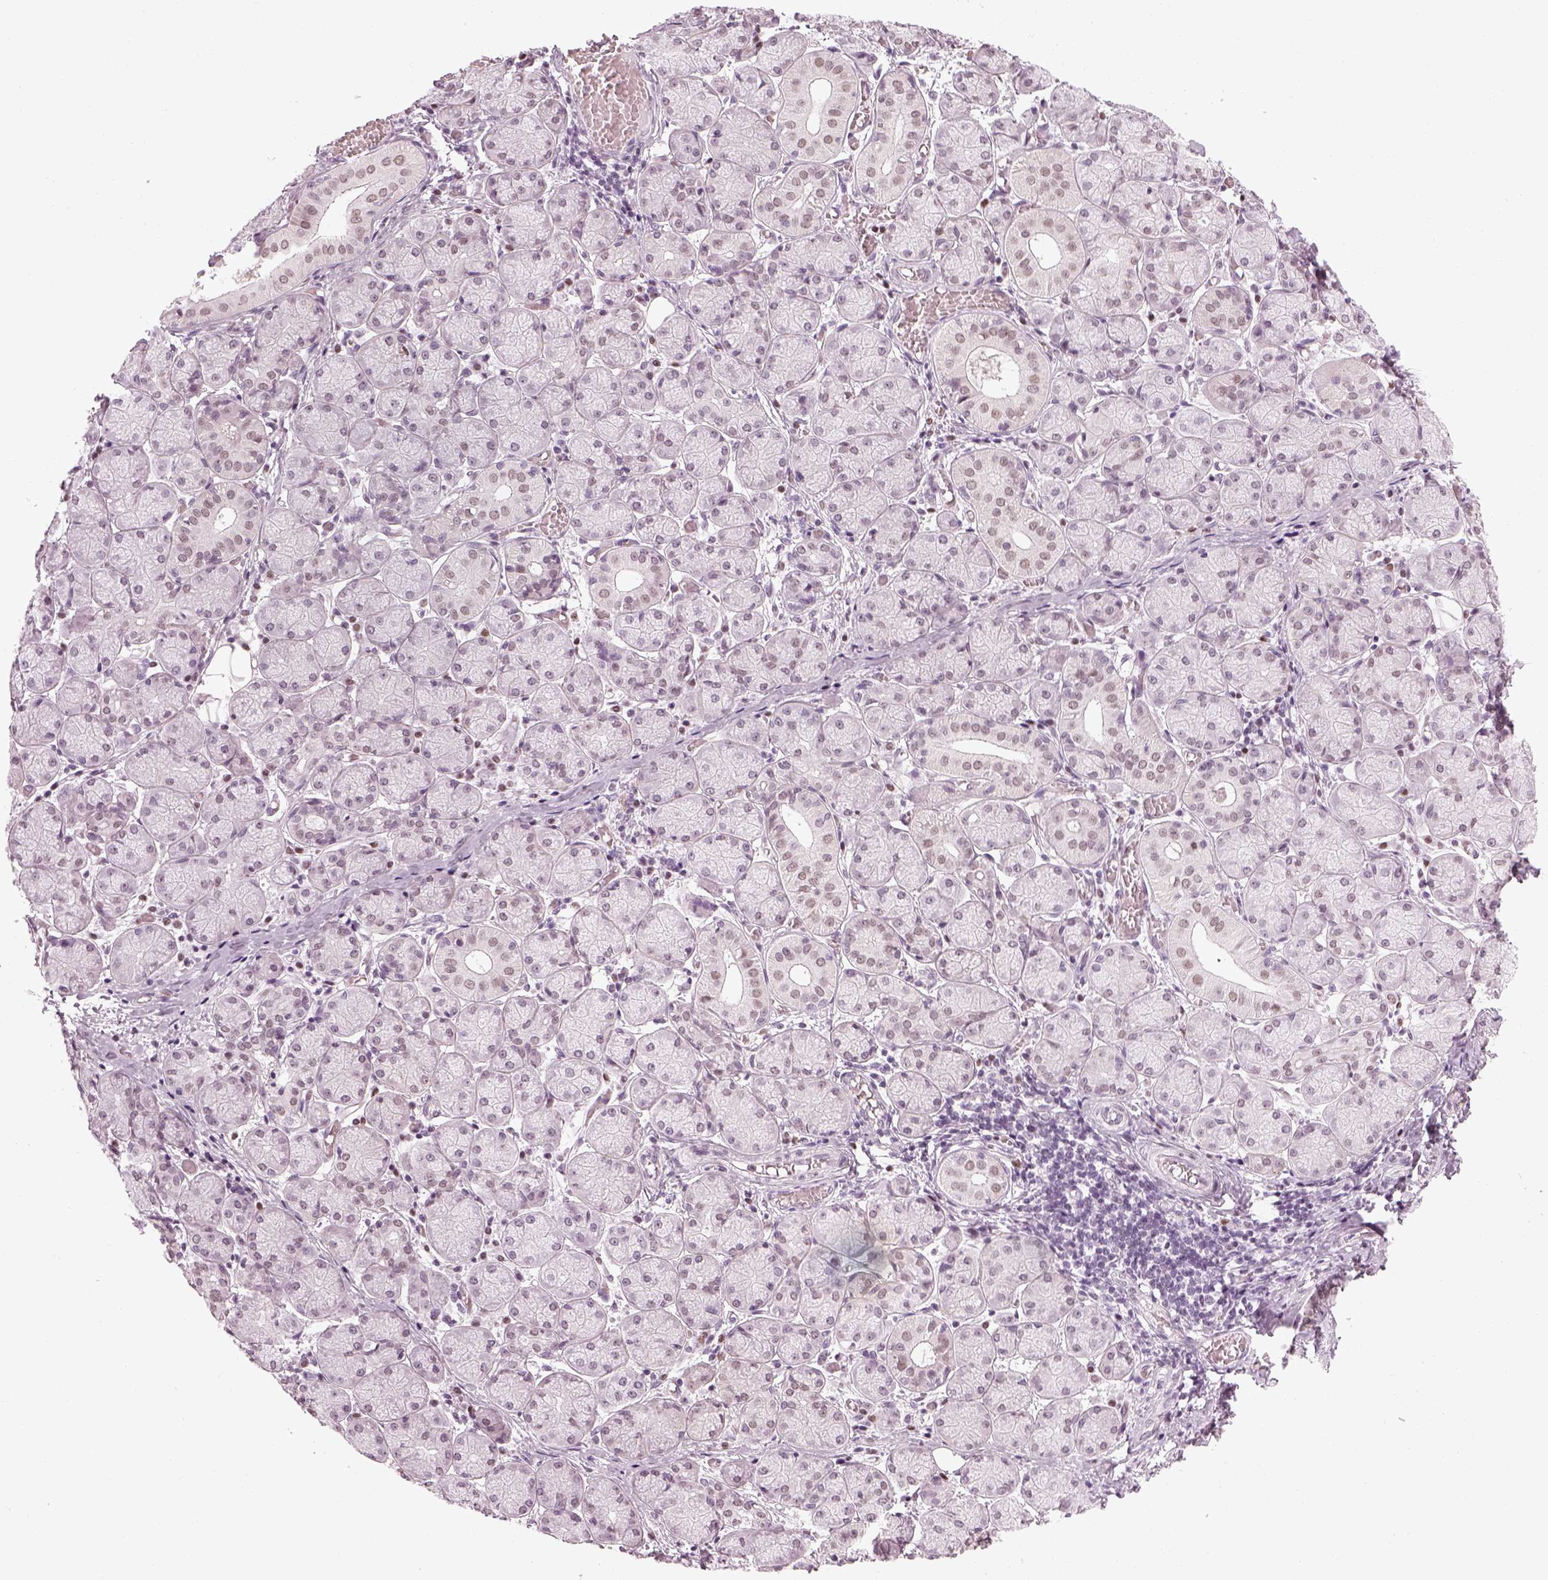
{"staining": {"intensity": "weak", "quantity": "<25%", "location": "nuclear"}, "tissue": "salivary gland", "cell_type": "Glandular cells", "image_type": "normal", "snomed": [{"axis": "morphology", "description": "Normal tissue, NOS"}, {"axis": "topography", "description": "Salivary gland"}, {"axis": "topography", "description": "Peripheral nerve tissue"}], "caption": "Histopathology image shows no significant protein expression in glandular cells of unremarkable salivary gland. (DAB (3,3'-diaminobenzidine) IHC visualized using brightfield microscopy, high magnification).", "gene": "KCNG2", "patient": {"sex": "female", "age": 24}}